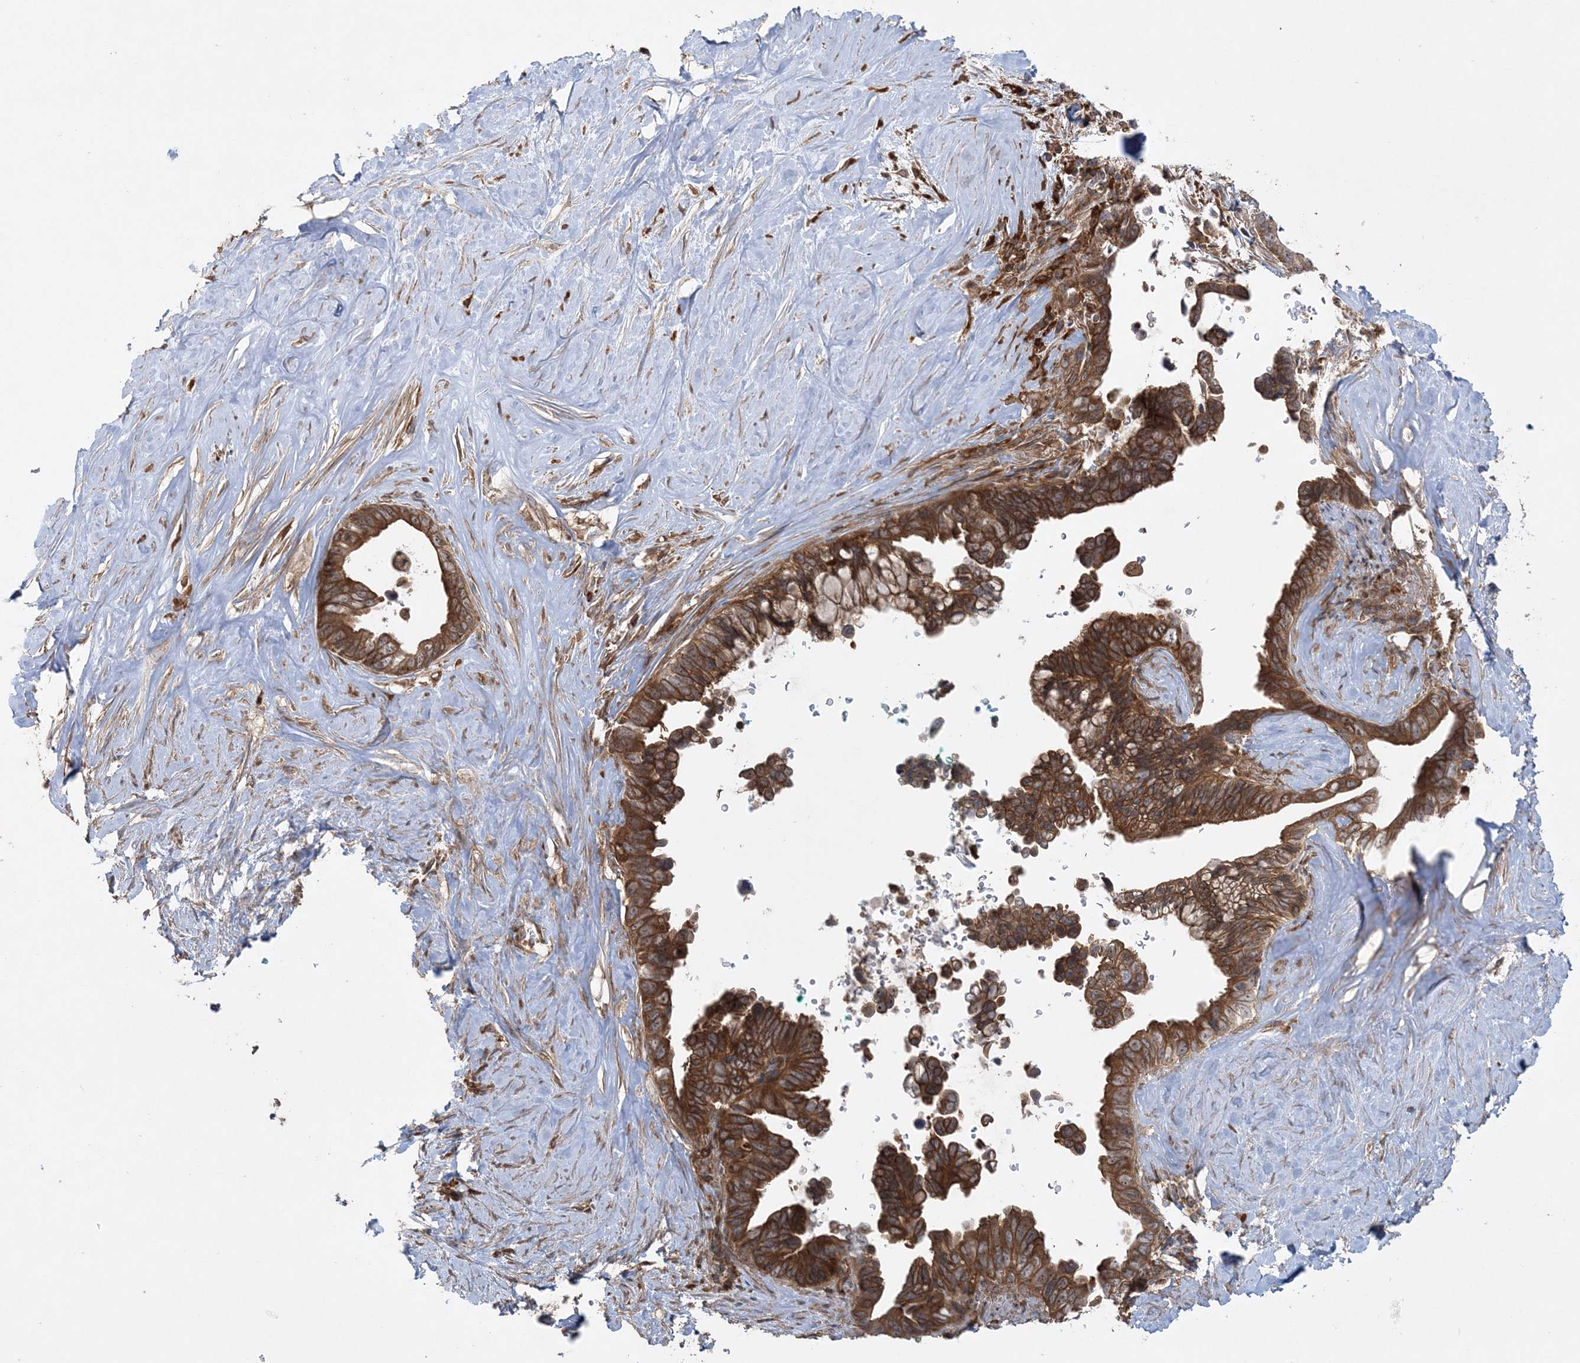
{"staining": {"intensity": "moderate", "quantity": ">75%", "location": "cytoplasmic/membranous"}, "tissue": "pancreatic cancer", "cell_type": "Tumor cells", "image_type": "cancer", "snomed": [{"axis": "morphology", "description": "Adenocarcinoma, NOS"}, {"axis": "topography", "description": "Pancreas"}], "caption": "A high-resolution photomicrograph shows IHC staining of pancreatic cancer (adenocarcinoma), which displays moderate cytoplasmic/membranous expression in approximately >75% of tumor cells.", "gene": "ACAP2", "patient": {"sex": "female", "age": 72}}